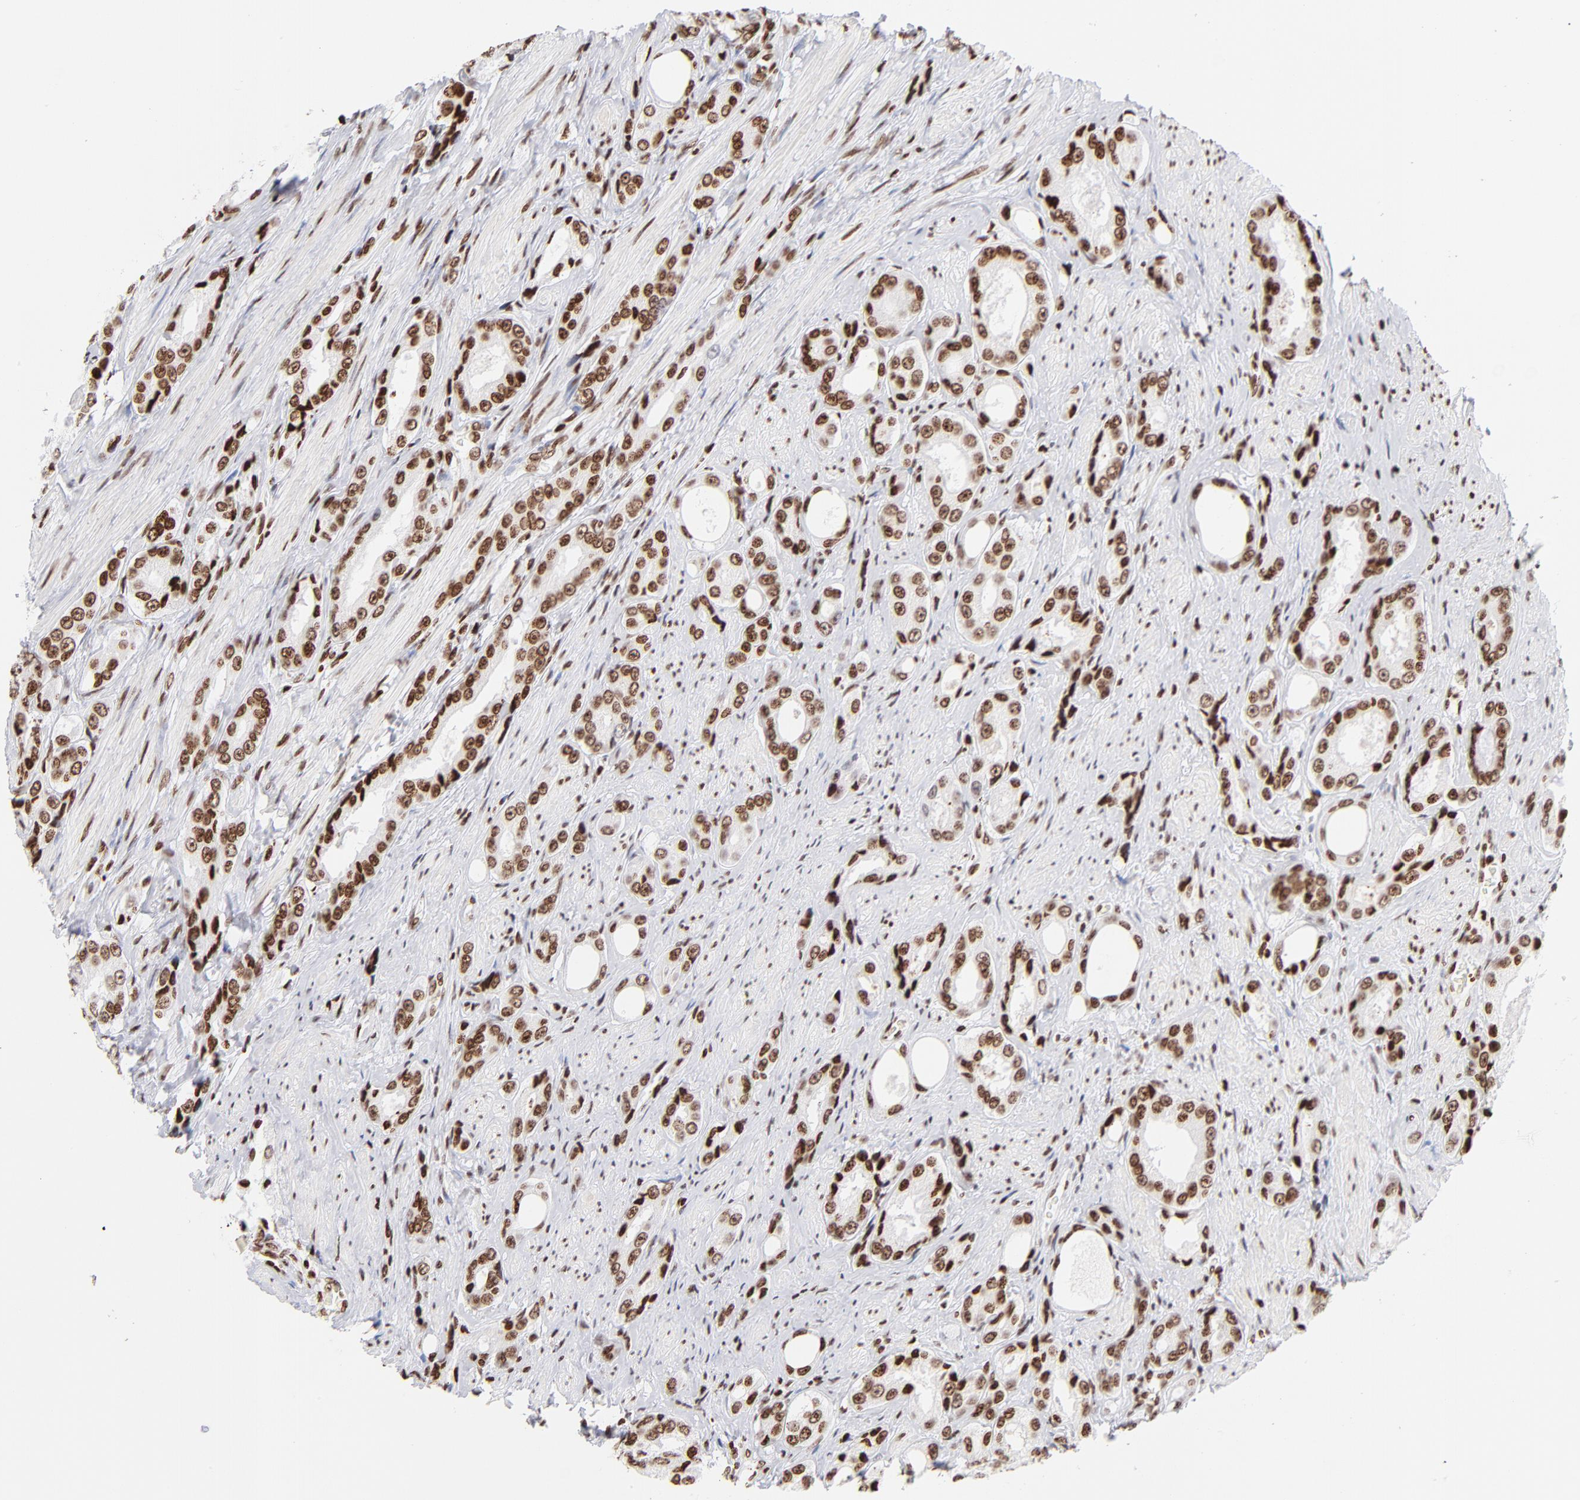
{"staining": {"intensity": "strong", "quantity": ">75%", "location": "nuclear"}, "tissue": "prostate cancer", "cell_type": "Tumor cells", "image_type": "cancer", "snomed": [{"axis": "morphology", "description": "Adenocarcinoma, Medium grade"}, {"axis": "topography", "description": "Prostate"}], "caption": "Immunohistochemical staining of medium-grade adenocarcinoma (prostate) displays high levels of strong nuclear protein staining in approximately >75% of tumor cells. Nuclei are stained in blue.", "gene": "RTL4", "patient": {"sex": "male", "age": 60}}